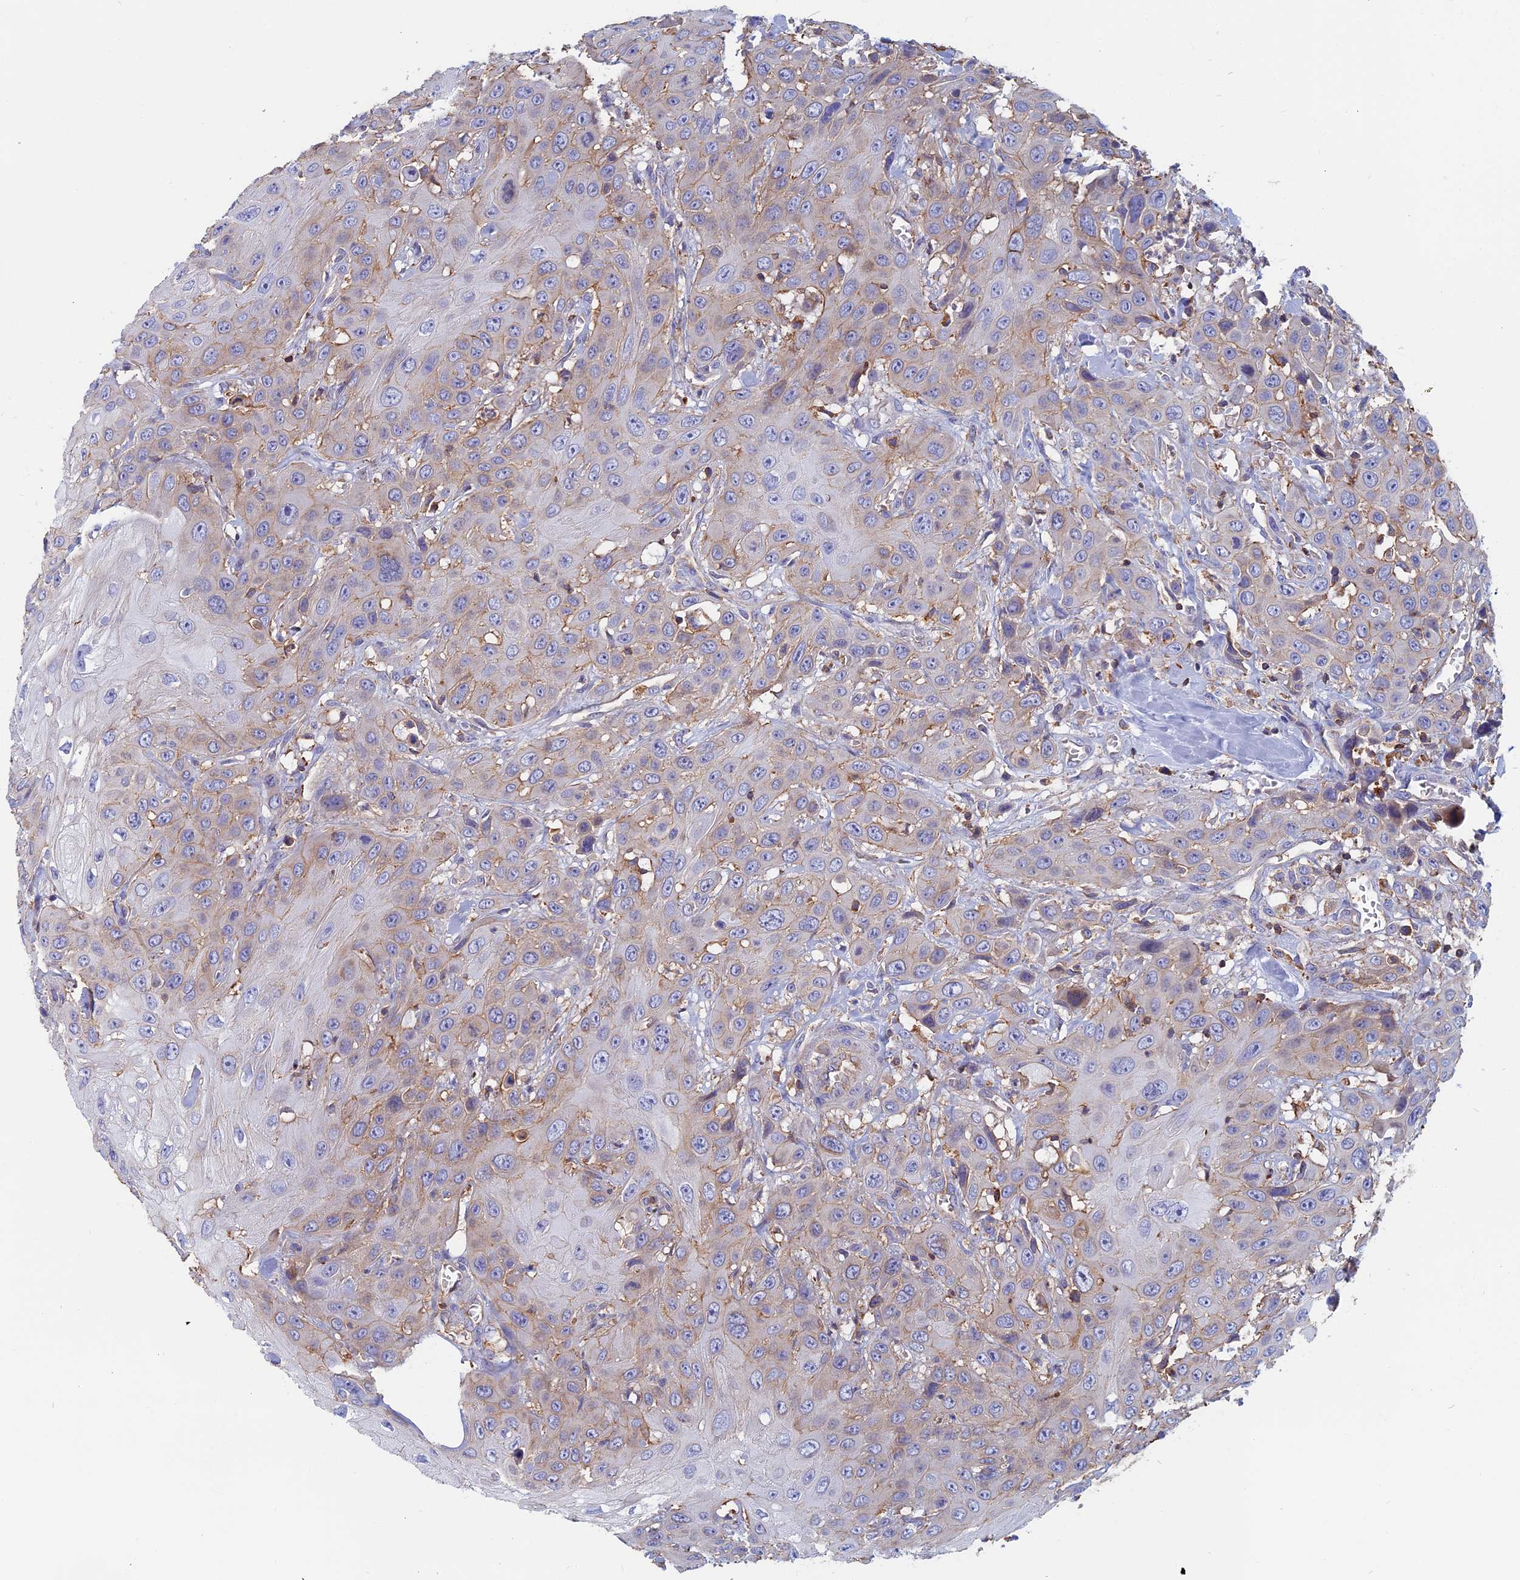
{"staining": {"intensity": "weak", "quantity": "25%-75%", "location": "cytoplasmic/membranous"}, "tissue": "head and neck cancer", "cell_type": "Tumor cells", "image_type": "cancer", "snomed": [{"axis": "morphology", "description": "Squamous cell carcinoma, NOS"}, {"axis": "topography", "description": "Head-Neck"}], "caption": "Tumor cells show weak cytoplasmic/membranous positivity in about 25%-75% of cells in squamous cell carcinoma (head and neck).", "gene": "HSD17B8", "patient": {"sex": "male", "age": 81}}